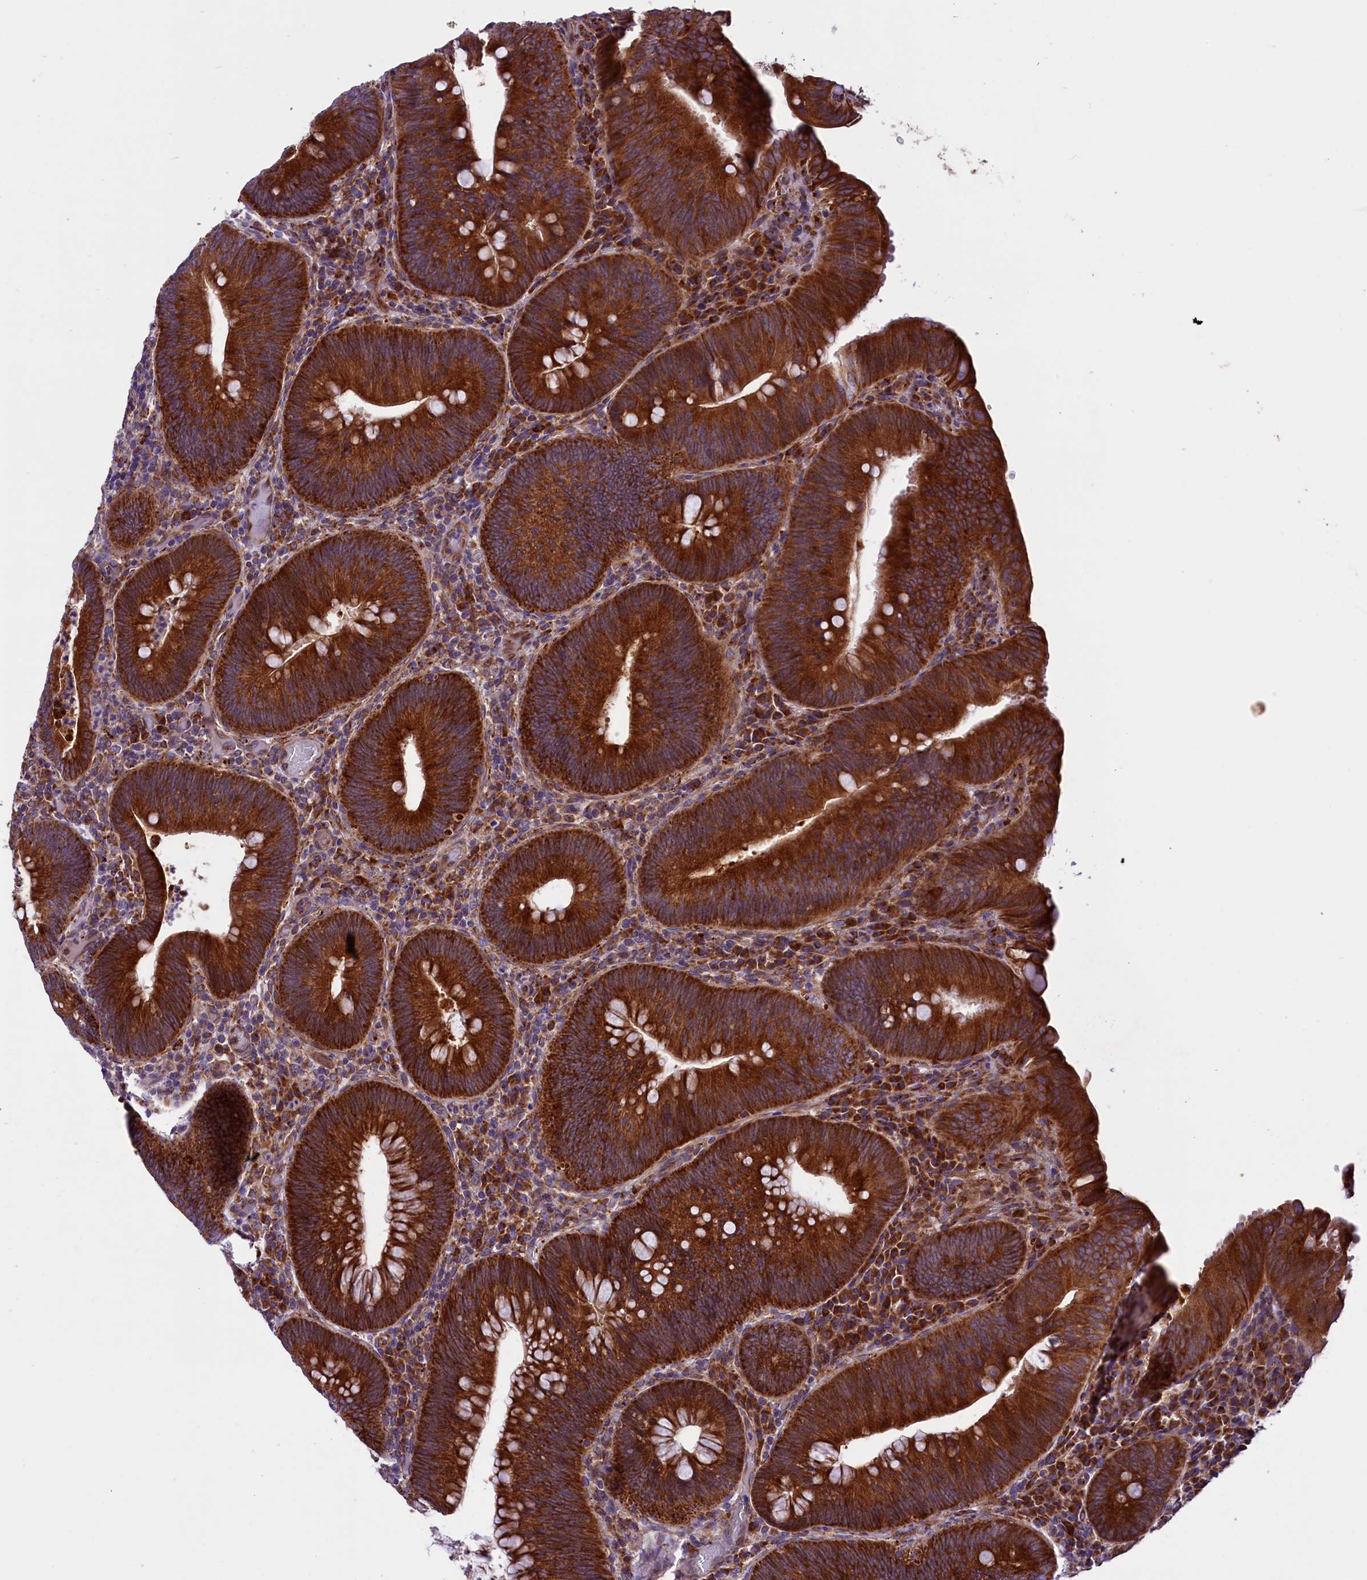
{"staining": {"intensity": "strong", "quantity": ">75%", "location": "cytoplasmic/membranous"}, "tissue": "colorectal cancer", "cell_type": "Tumor cells", "image_type": "cancer", "snomed": [{"axis": "morphology", "description": "Adenocarcinoma, NOS"}, {"axis": "topography", "description": "Rectum"}], "caption": "About >75% of tumor cells in human colorectal adenocarcinoma show strong cytoplasmic/membranous protein positivity as visualized by brown immunohistochemical staining.", "gene": "PTPRU", "patient": {"sex": "female", "age": 75}}